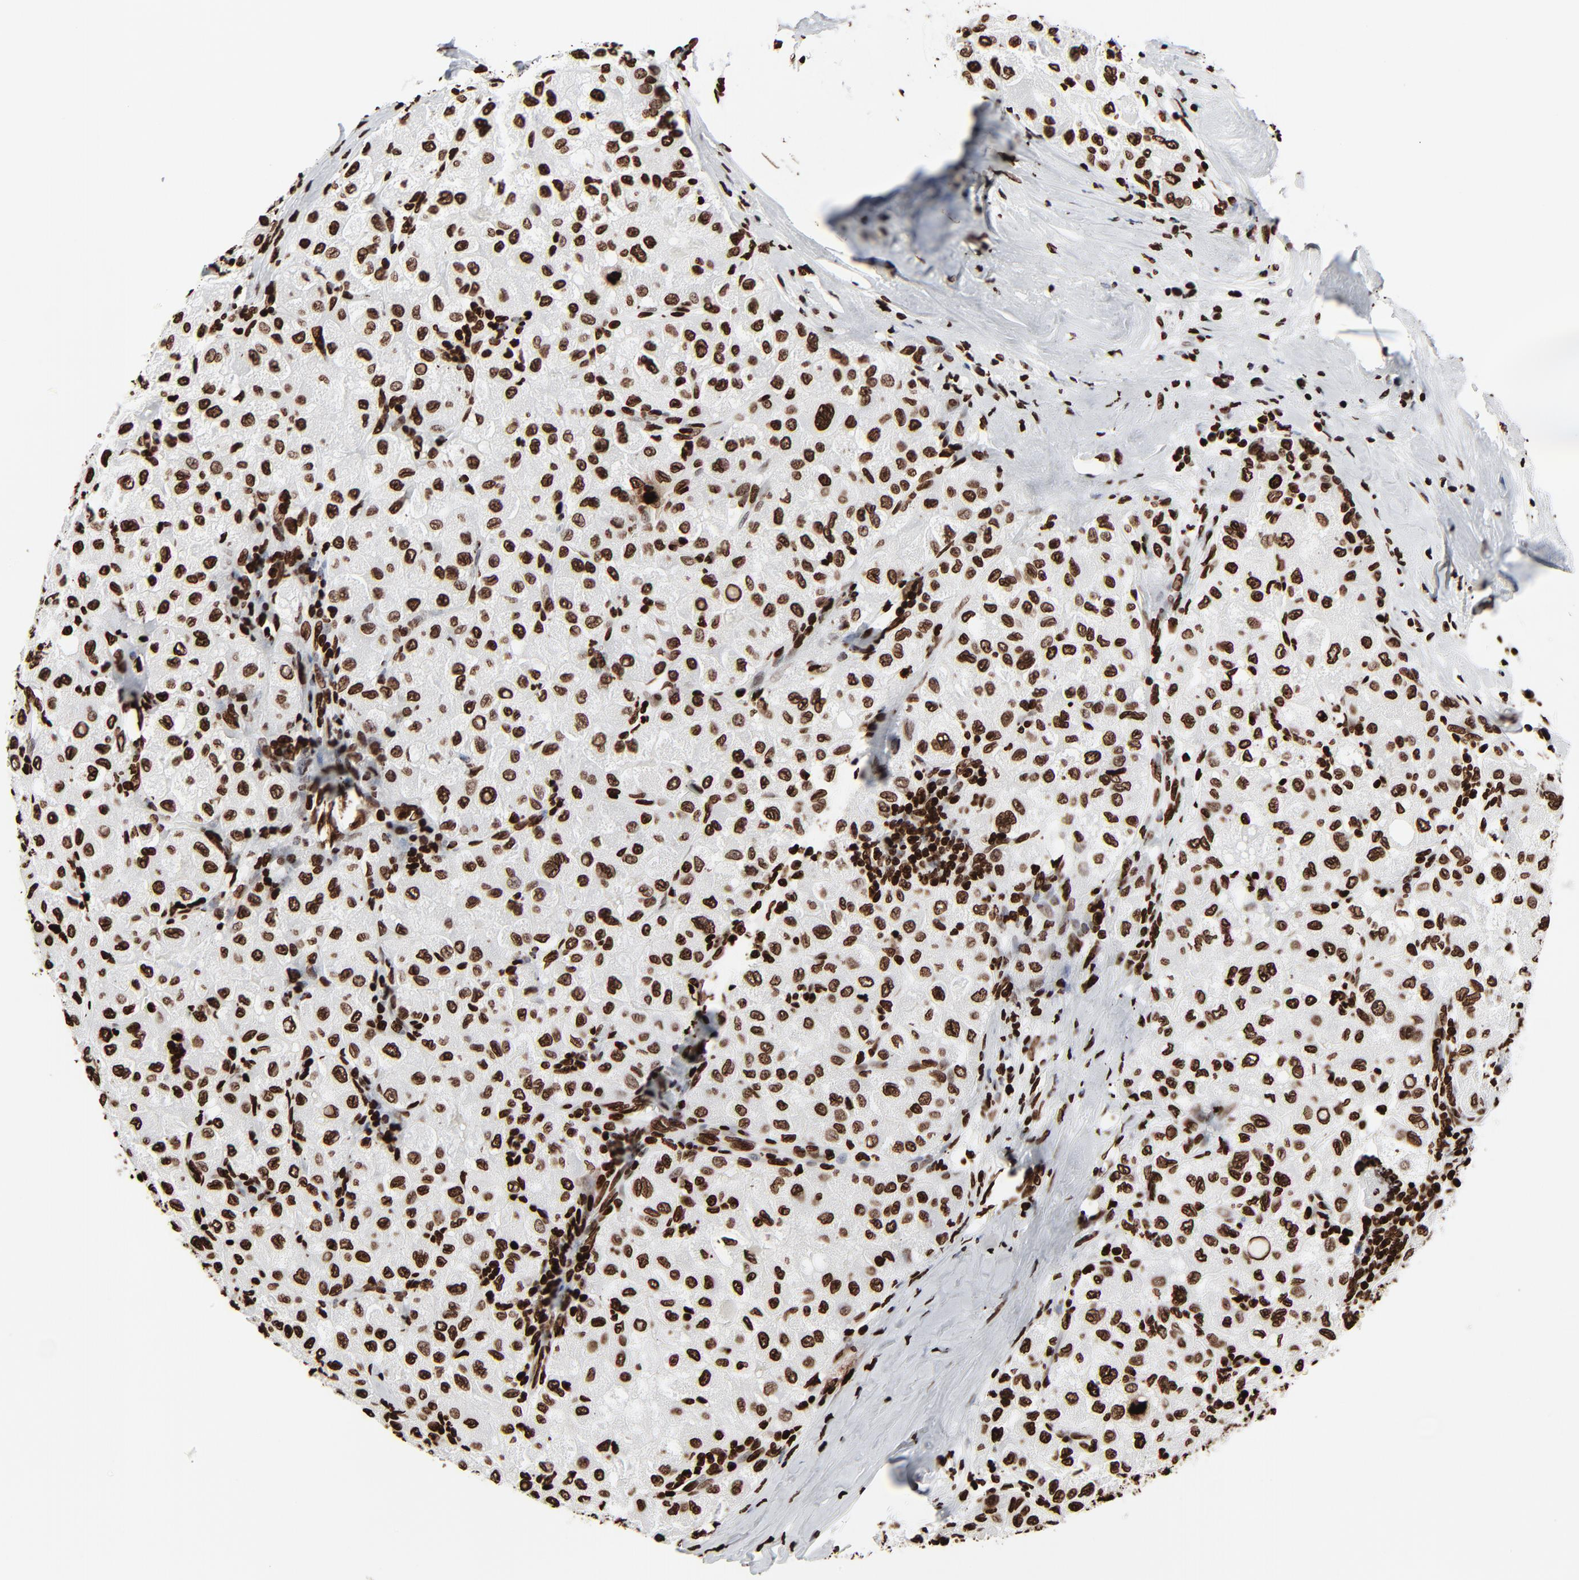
{"staining": {"intensity": "strong", "quantity": ">75%", "location": "nuclear"}, "tissue": "liver cancer", "cell_type": "Tumor cells", "image_type": "cancer", "snomed": [{"axis": "morphology", "description": "Carcinoma, Hepatocellular, NOS"}, {"axis": "topography", "description": "Liver"}], "caption": "Immunohistochemistry micrograph of human liver cancer (hepatocellular carcinoma) stained for a protein (brown), which exhibits high levels of strong nuclear positivity in about >75% of tumor cells.", "gene": "H3-4", "patient": {"sex": "male", "age": 80}}